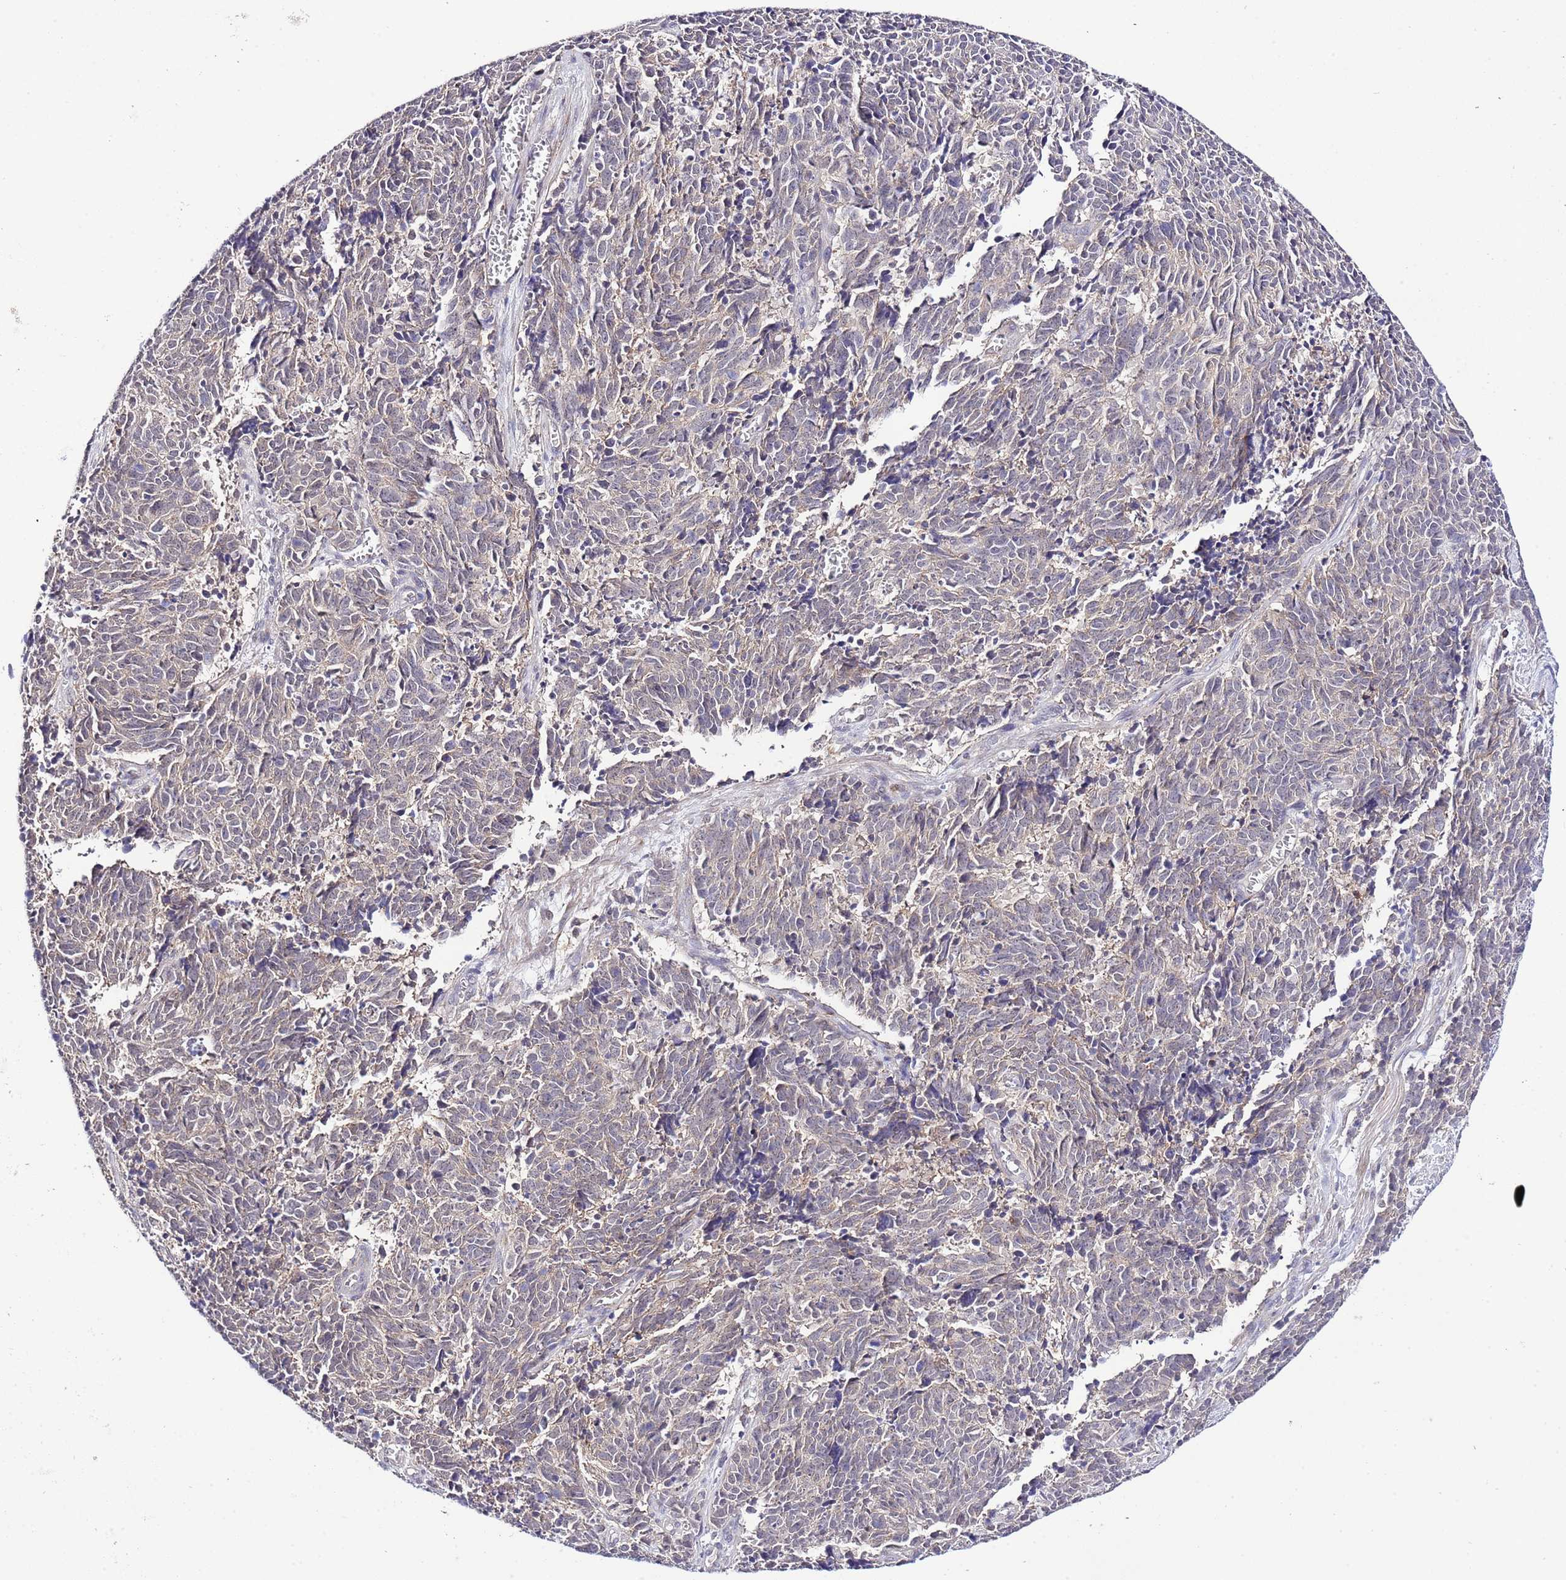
{"staining": {"intensity": "negative", "quantity": "none", "location": "none"}, "tissue": "cervical cancer", "cell_type": "Tumor cells", "image_type": "cancer", "snomed": [{"axis": "morphology", "description": "Squamous cell carcinoma, NOS"}, {"axis": "topography", "description": "Cervix"}], "caption": "Immunohistochemistry (IHC) micrograph of neoplastic tissue: human cervical cancer (squamous cell carcinoma) stained with DAB (3,3'-diaminobenzidine) shows no significant protein staining in tumor cells.", "gene": "EFHD1", "patient": {"sex": "female", "age": 29}}